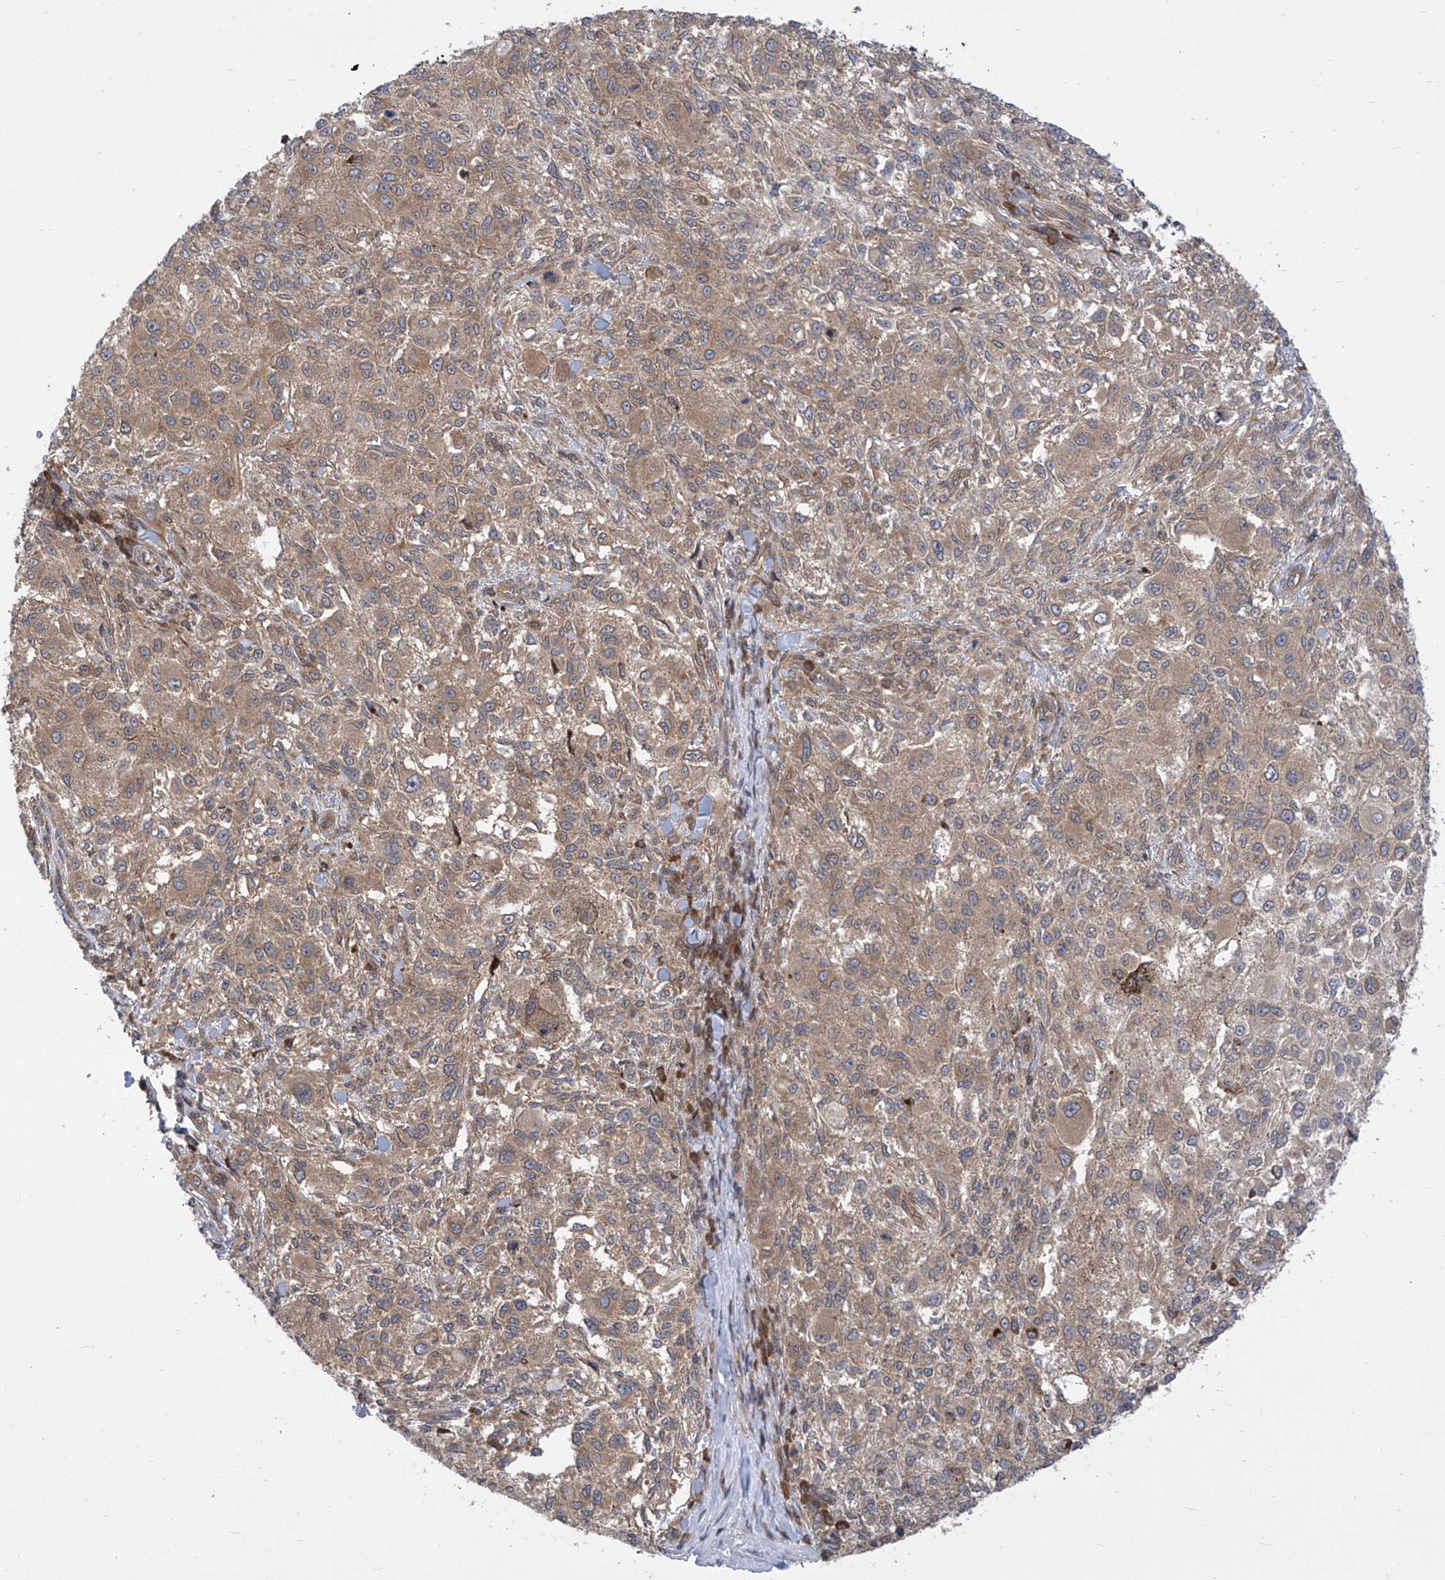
{"staining": {"intensity": "moderate", "quantity": ">75%", "location": "cytoplasmic/membranous"}, "tissue": "melanoma", "cell_type": "Tumor cells", "image_type": "cancer", "snomed": [{"axis": "morphology", "description": "Necrosis, NOS"}, {"axis": "morphology", "description": "Malignant melanoma, NOS"}, {"axis": "topography", "description": "Skin"}], "caption": "An immunohistochemistry image of neoplastic tissue is shown. Protein staining in brown shows moderate cytoplasmic/membranous positivity in melanoma within tumor cells.", "gene": "EIF3M", "patient": {"sex": "female", "age": 87}}